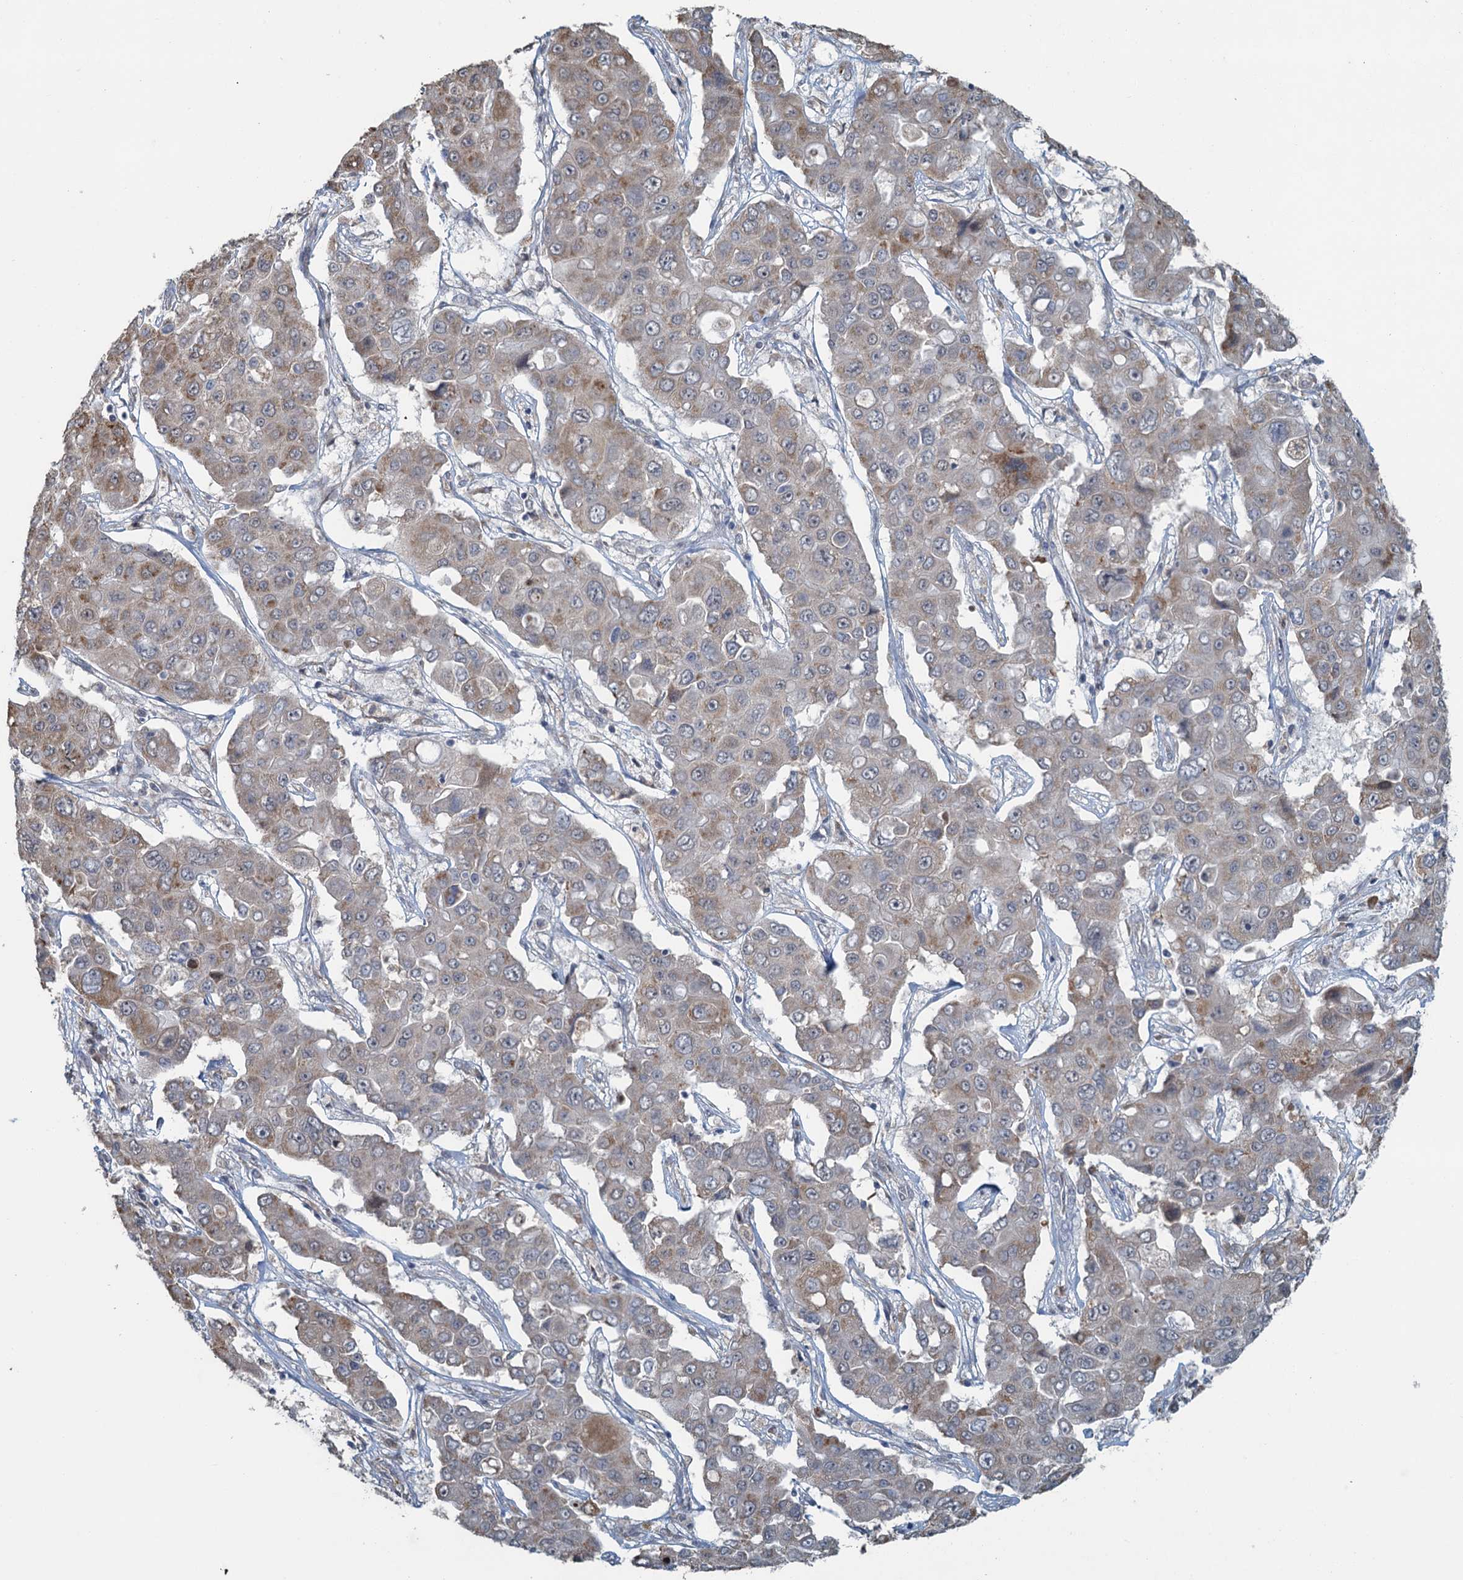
{"staining": {"intensity": "weak", "quantity": "25%-75%", "location": "cytoplasmic/membranous"}, "tissue": "liver cancer", "cell_type": "Tumor cells", "image_type": "cancer", "snomed": [{"axis": "morphology", "description": "Cholangiocarcinoma"}, {"axis": "topography", "description": "Liver"}], "caption": "The histopathology image displays staining of liver cancer (cholangiocarcinoma), revealing weak cytoplasmic/membranous protein positivity (brown color) within tumor cells.", "gene": "TEX35", "patient": {"sex": "male", "age": 67}}